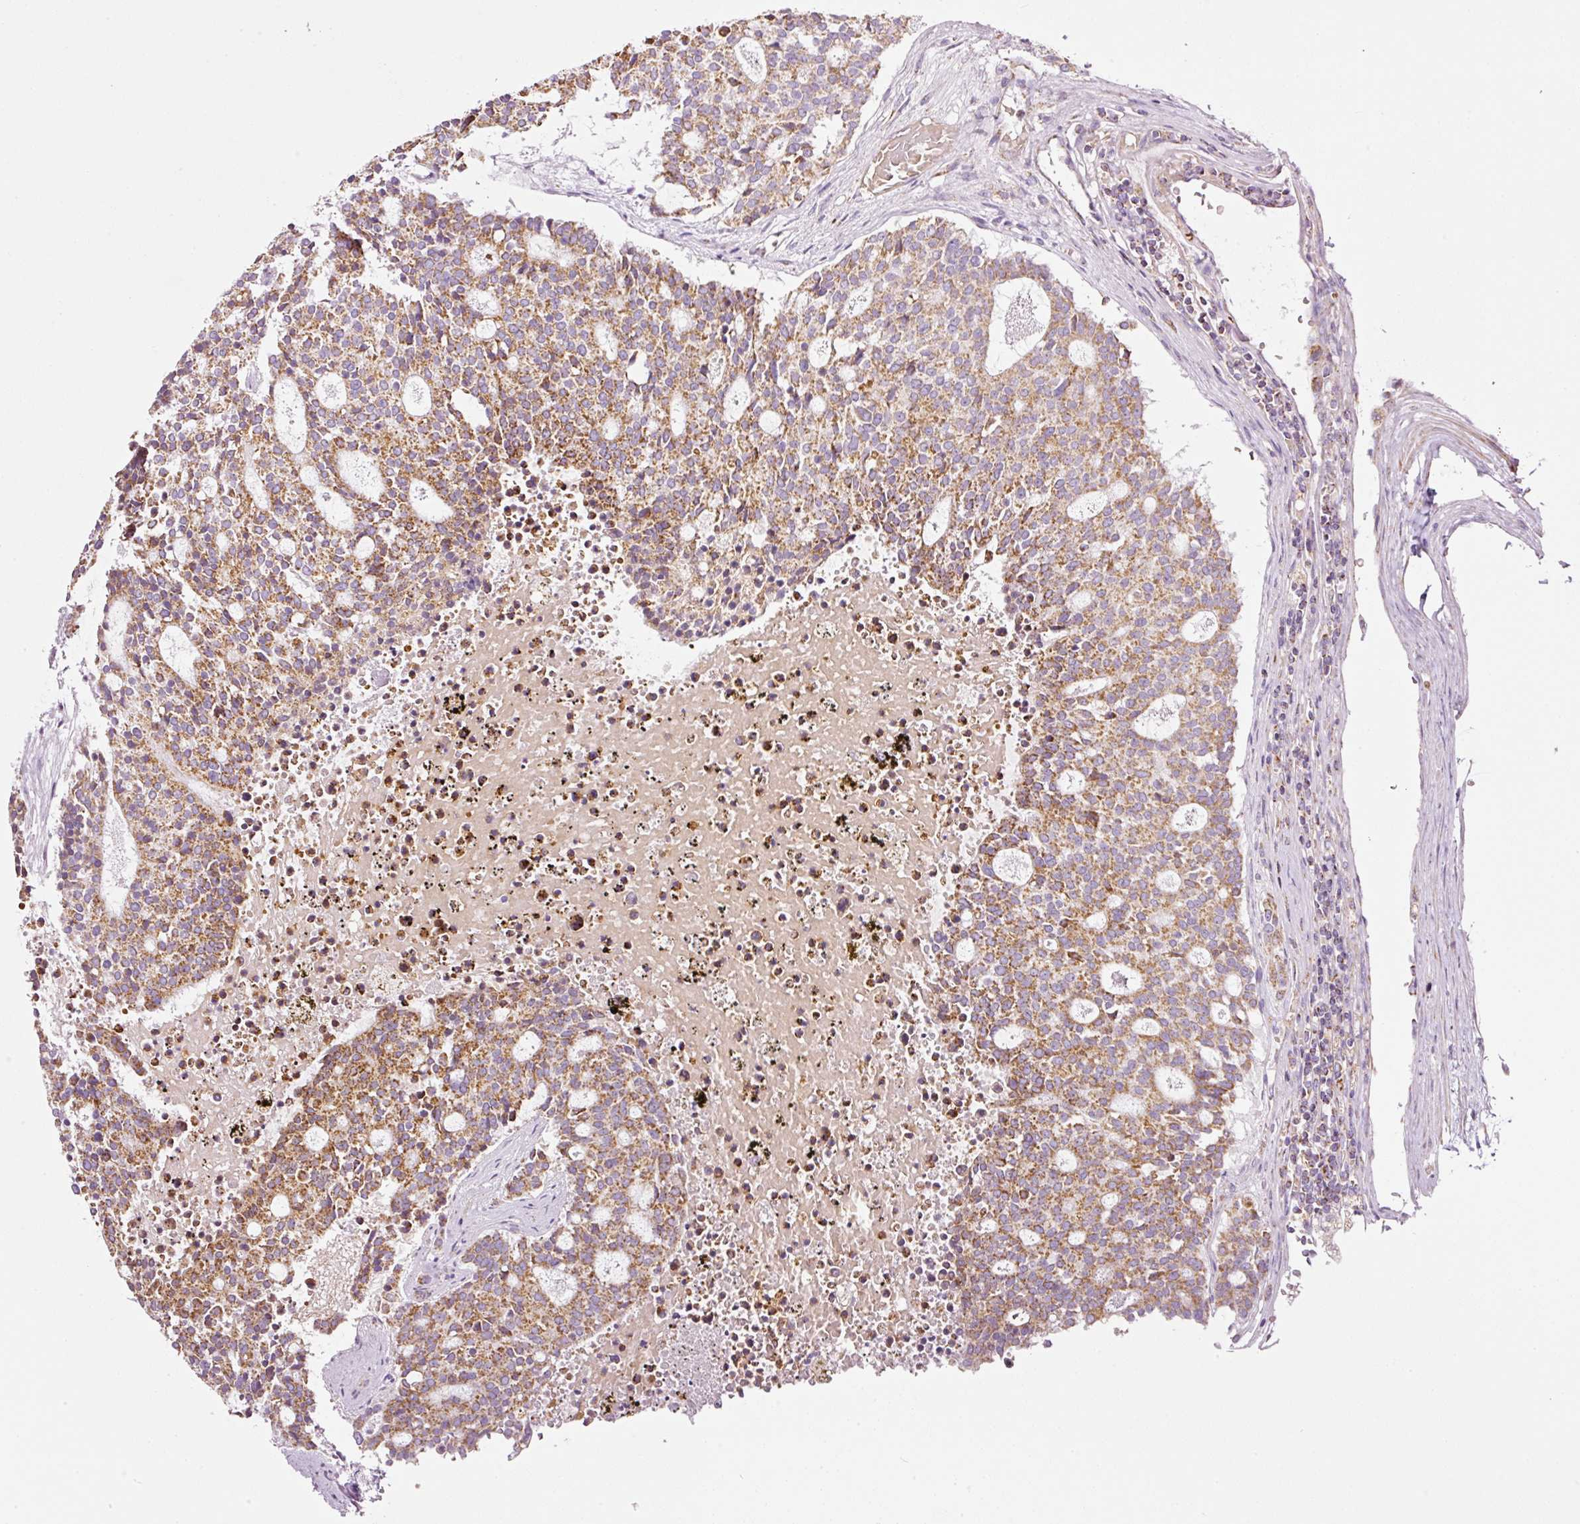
{"staining": {"intensity": "moderate", "quantity": ">75%", "location": "cytoplasmic/membranous"}, "tissue": "carcinoid", "cell_type": "Tumor cells", "image_type": "cancer", "snomed": [{"axis": "morphology", "description": "Carcinoid, malignant, NOS"}, {"axis": "topography", "description": "Pancreas"}], "caption": "Human carcinoid stained for a protein (brown) exhibits moderate cytoplasmic/membranous positive expression in approximately >75% of tumor cells.", "gene": "SDHA", "patient": {"sex": "female", "age": 54}}